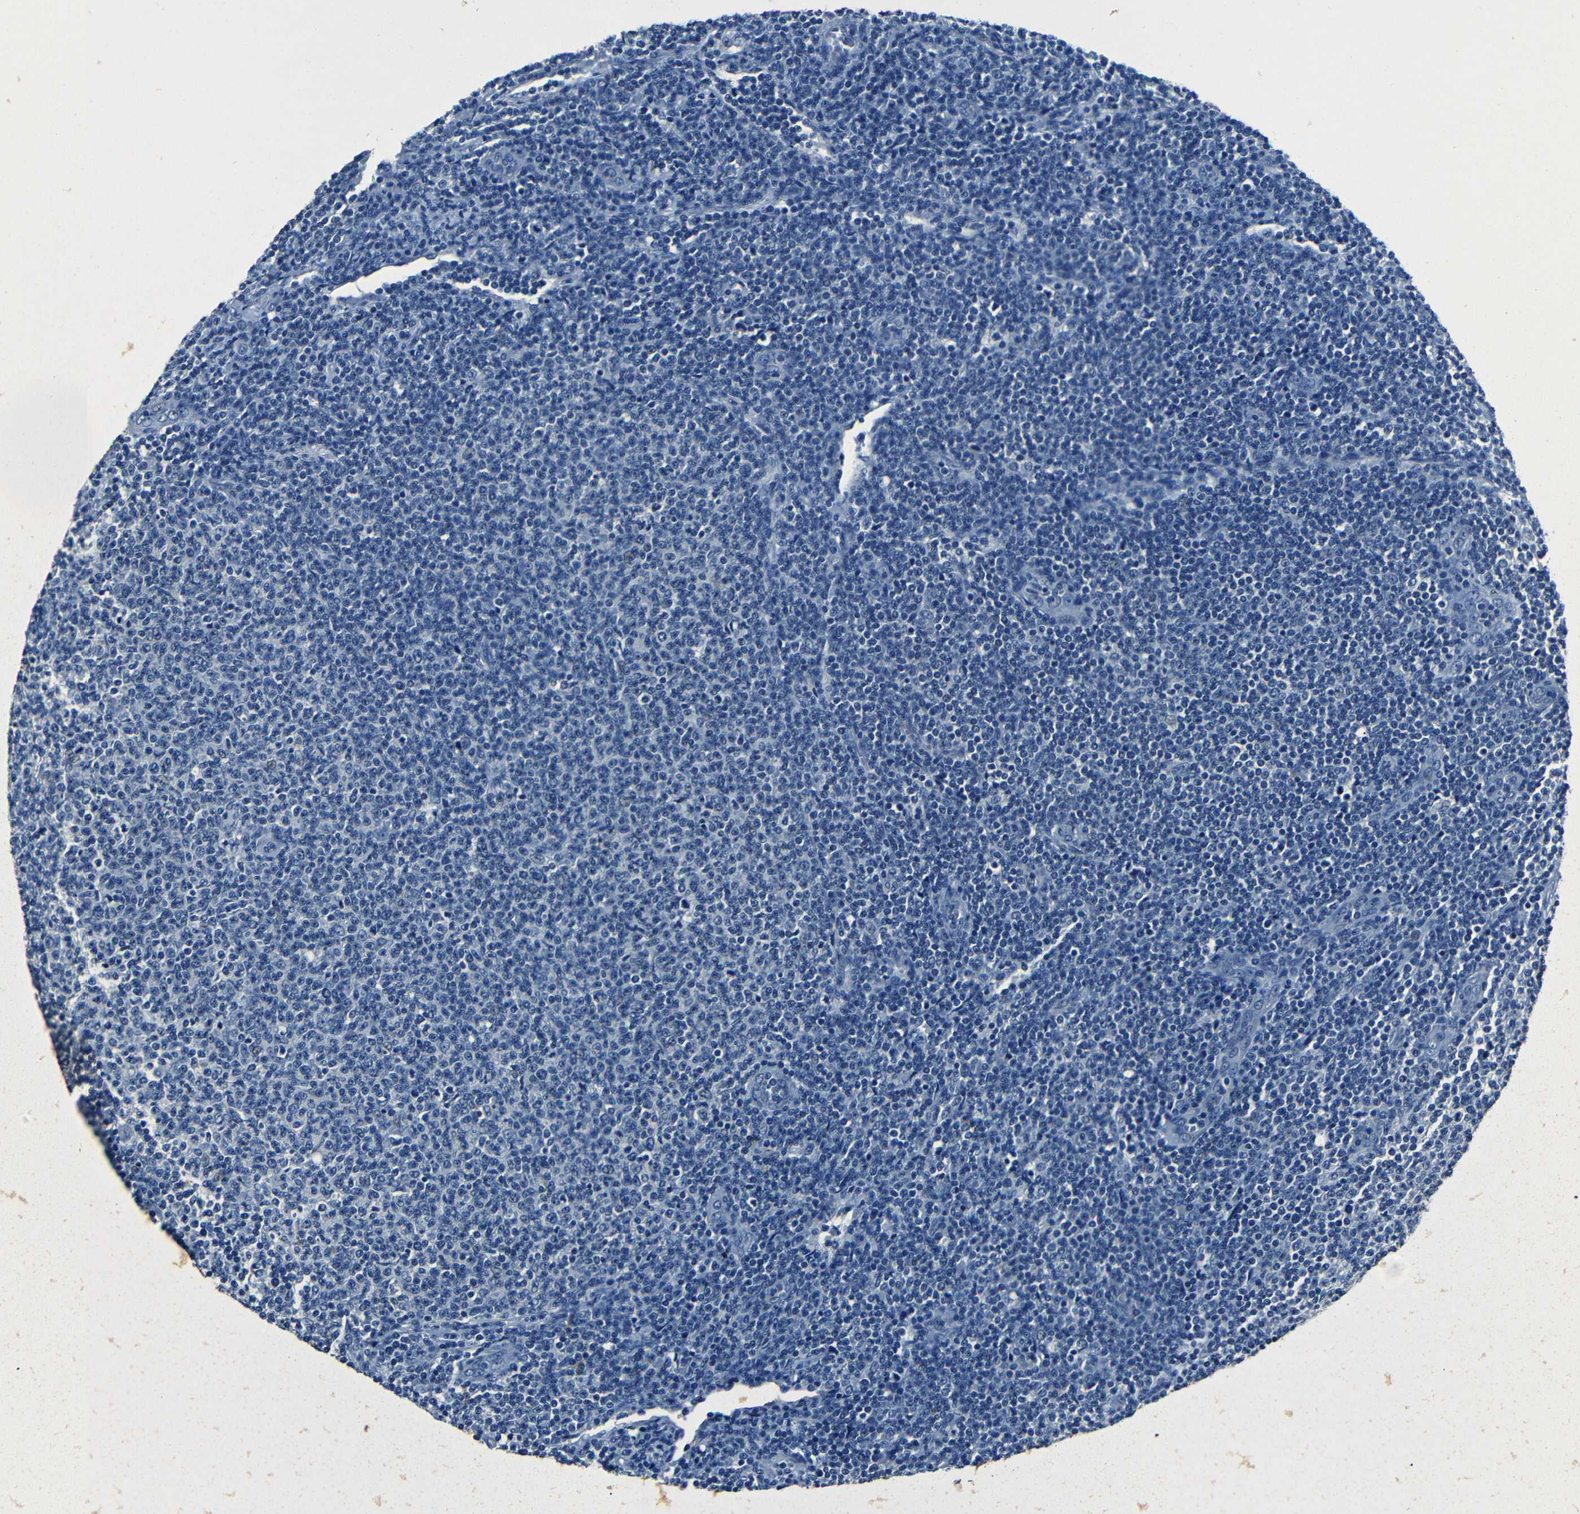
{"staining": {"intensity": "negative", "quantity": "none", "location": "none"}, "tissue": "lymphoma", "cell_type": "Tumor cells", "image_type": "cancer", "snomed": [{"axis": "morphology", "description": "Malignant lymphoma, non-Hodgkin's type, Low grade"}, {"axis": "topography", "description": "Lymph node"}], "caption": "Photomicrograph shows no significant protein staining in tumor cells of malignant lymphoma, non-Hodgkin's type (low-grade).", "gene": "NCMAP", "patient": {"sex": "male", "age": 66}}